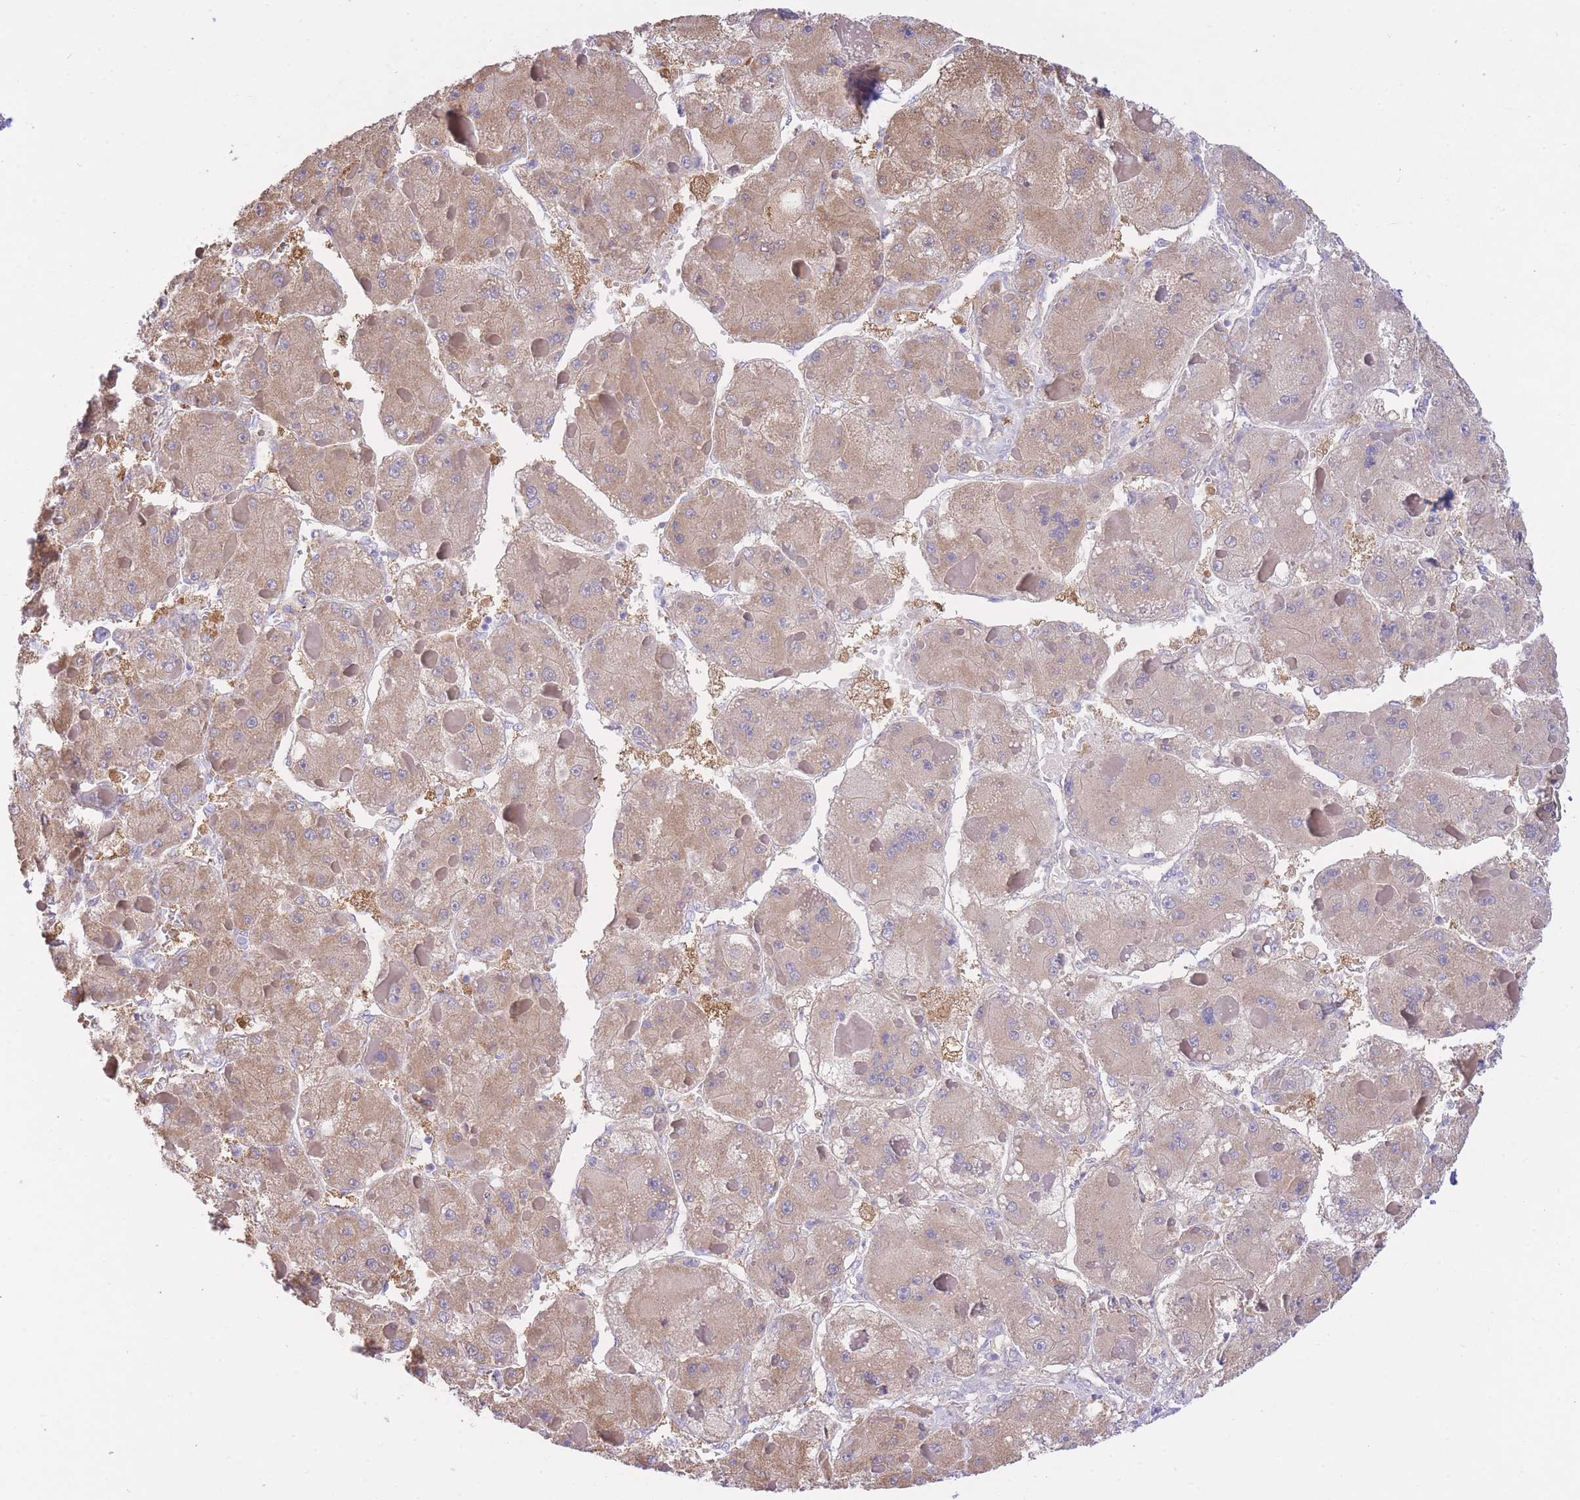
{"staining": {"intensity": "weak", "quantity": ">75%", "location": "cytoplasmic/membranous"}, "tissue": "liver cancer", "cell_type": "Tumor cells", "image_type": "cancer", "snomed": [{"axis": "morphology", "description": "Carcinoma, Hepatocellular, NOS"}, {"axis": "topography", "description": "Liver"}], "caption": "Immunohistochemistry of human hepatocellular carcinoma (liver) demonstrates low levels of weak cytoplasmic/membranous positivity in about >75% of tumor cells.", "gene": "PGM1", "patient": {"sex": "female", "age": 73}}